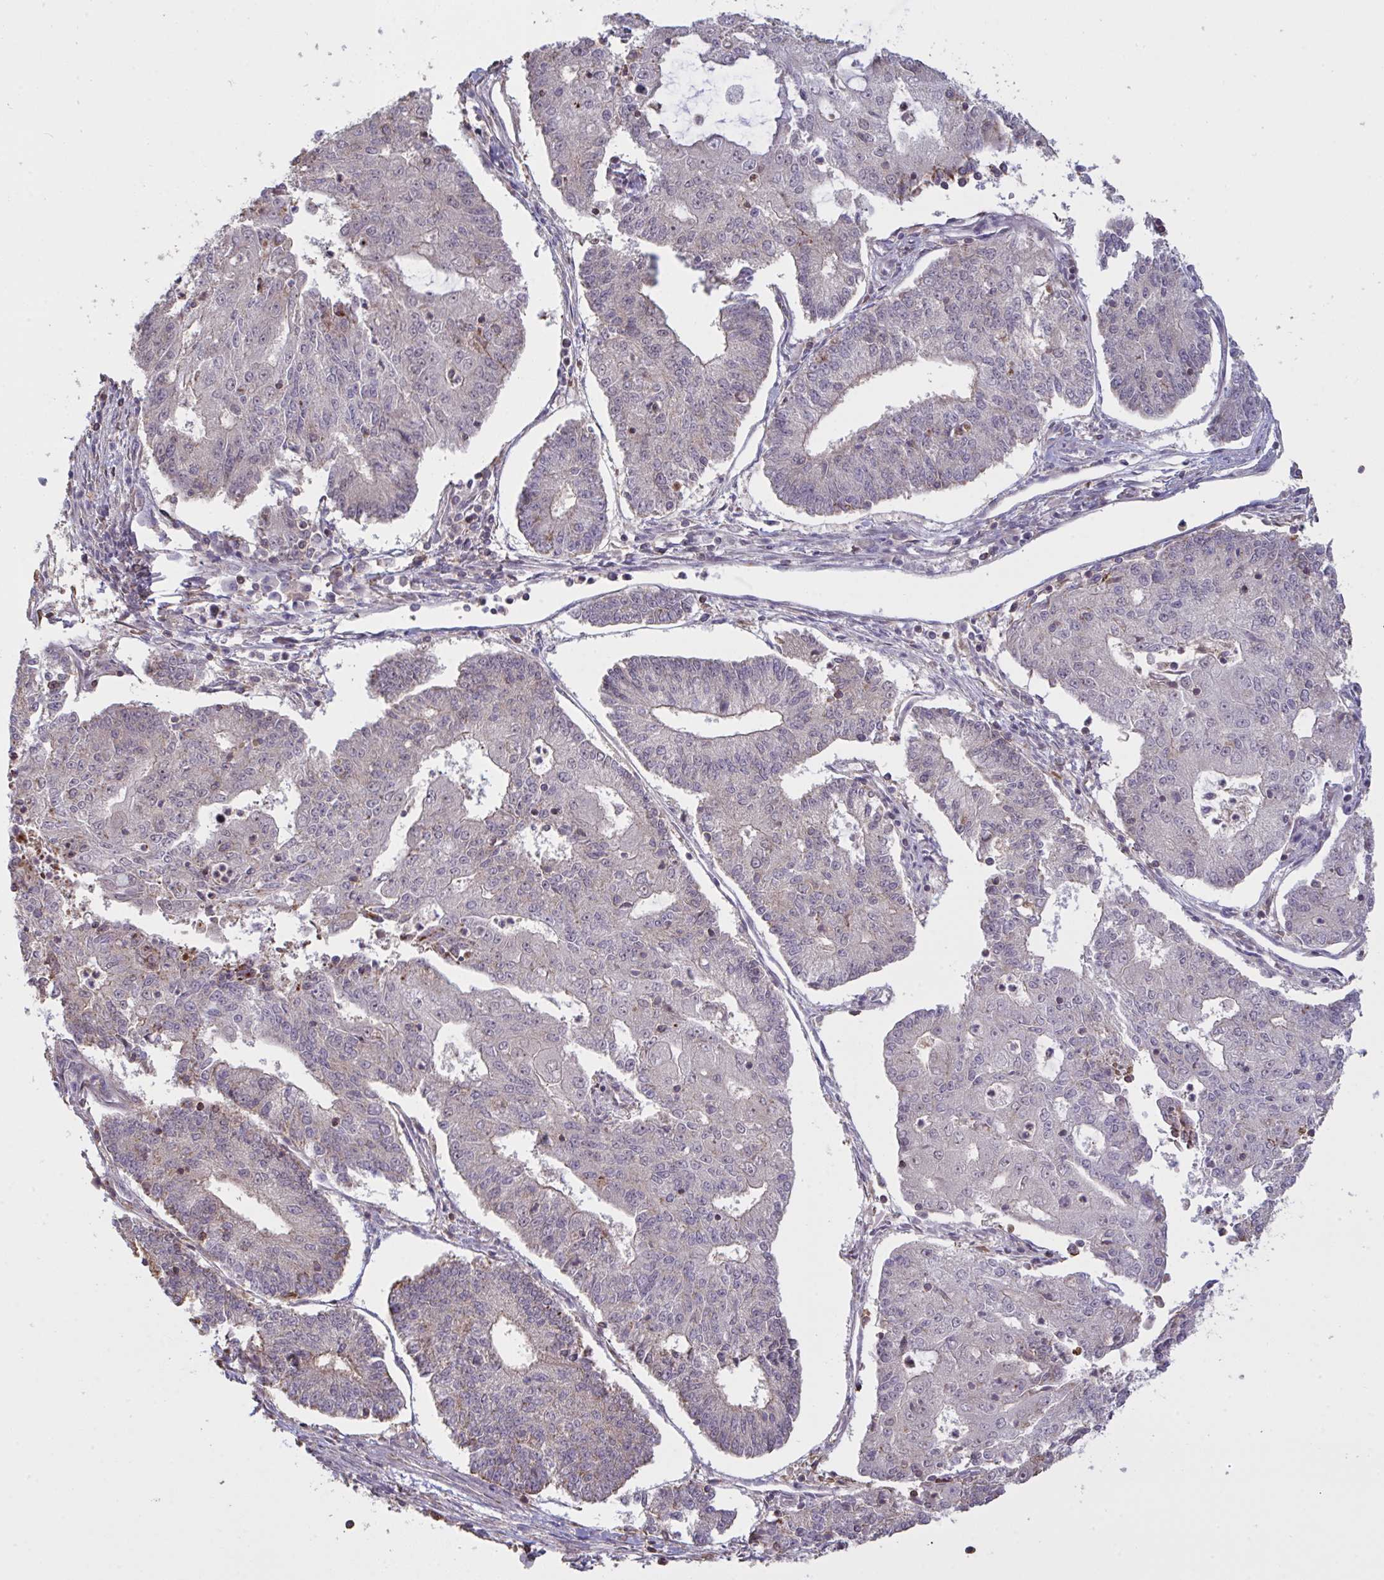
{"staining": {"intensity": "moderate", "quantity": "25%-75%", "location": "cytoplasmic/membranous"}, "tissue": "endometrial cancer", "cell_type": "Tumor cells", "image_type": "cancer", "snomed": [{"axis": "morphology", "description": "Adenocarcinoma, NOS"}, {"axis": "topography", "description": "Endometrium"}], "caption": "Immunohistochemical staining of human endometrial adenocarcinoma demonstrates medium levels of moderate cytoplasmic/membranous protein expression in approximately 25%-75% of tumor cells.", "gene": "MICOS10", "patient": {"sex": "female", "age": 56}}